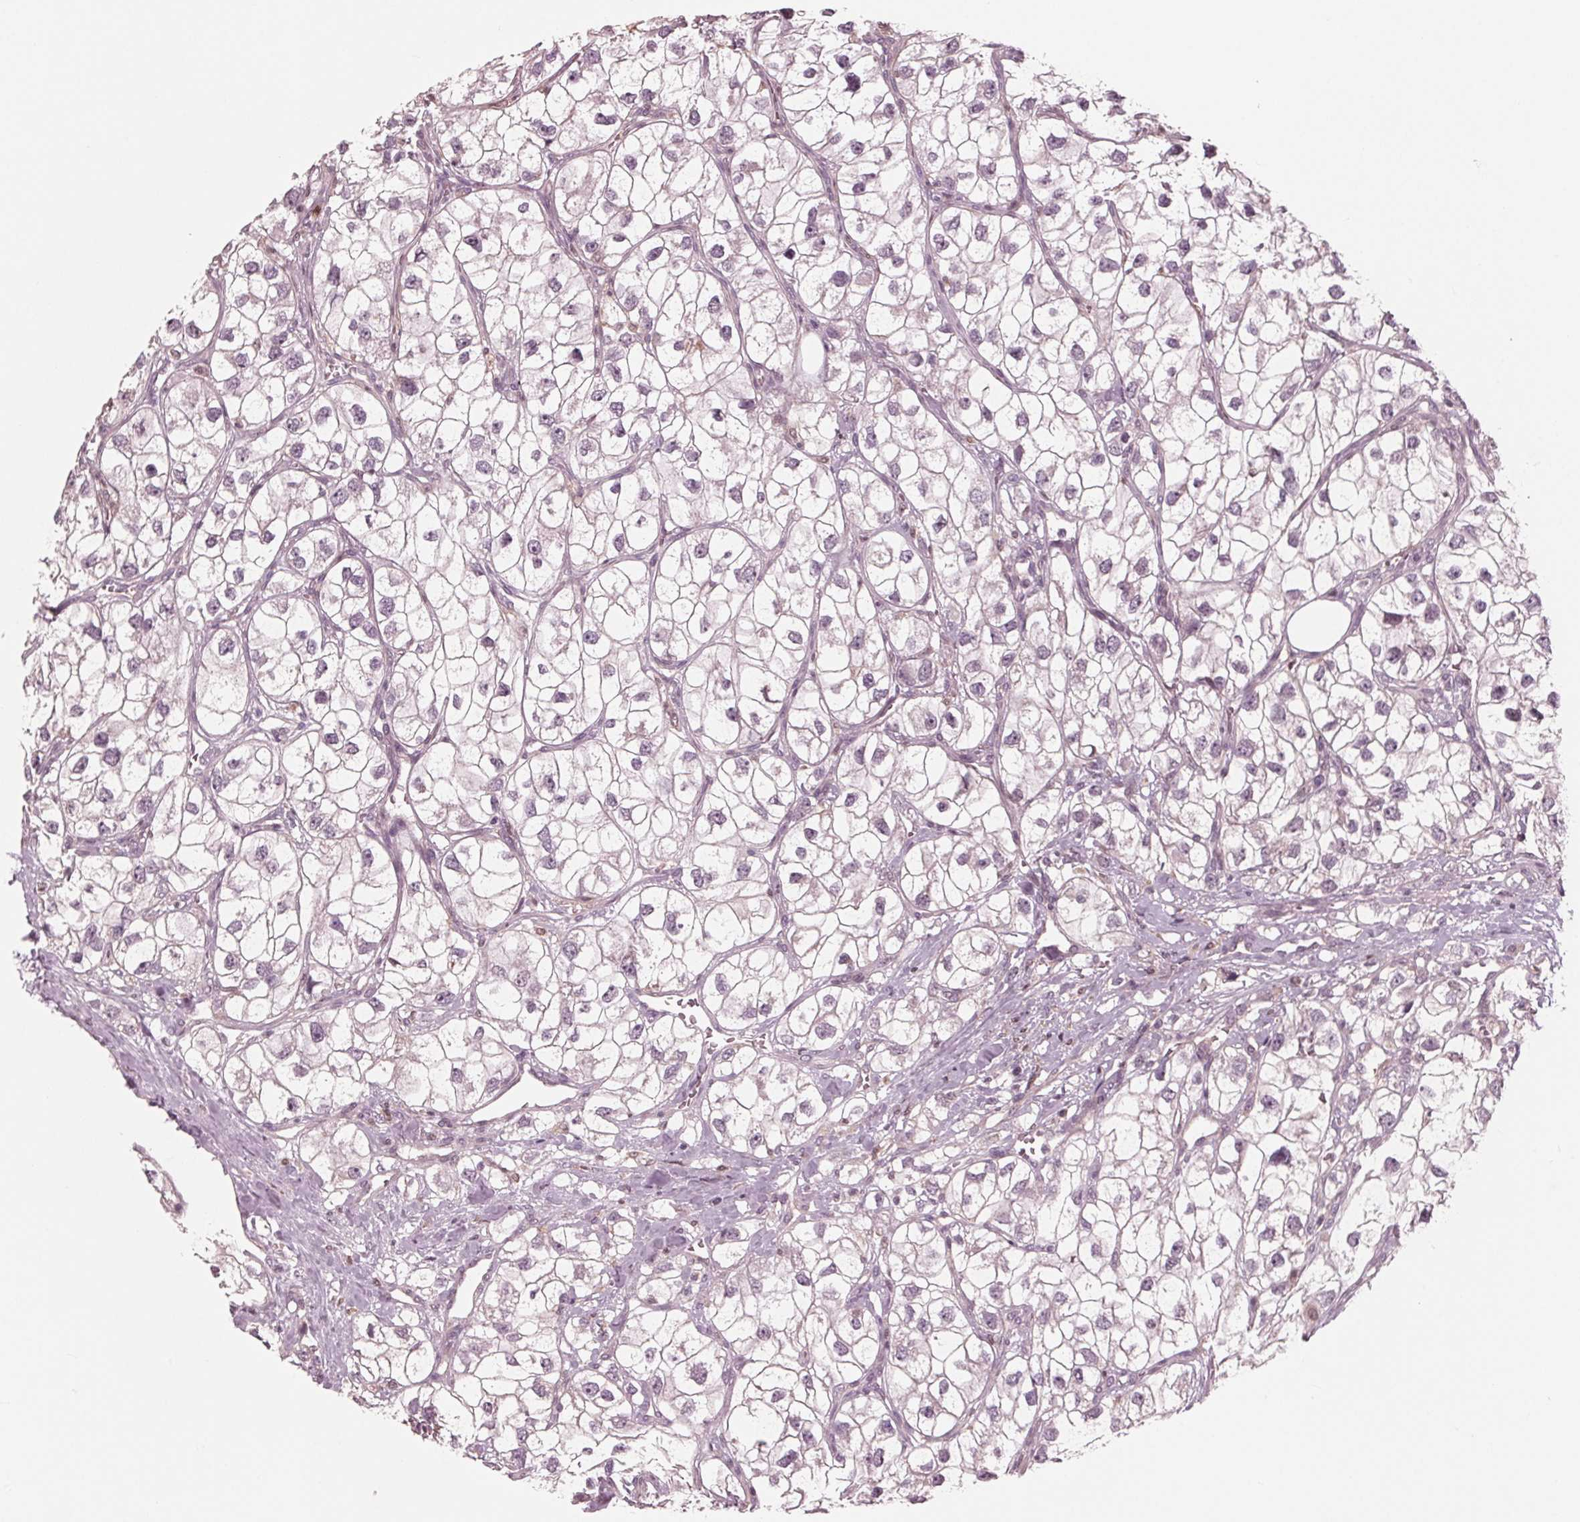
{"staining": {"intensity": "negative", "quantity": "none", "location": "none"}, "tissue": "renal cancer", "cell_type": "Tumor cells", "image_type": "cancer", "snomed": [{"axis": "morphology", "description": "Adenocarcinoma, NOS"}, {"axis": "topography", "description": "Kidney"}], "caption": "Tumor cells show no significant staining in adenocarcinoma (renal).", "gene": "ING3", "patient": {"sex": "male", "age": 59}}